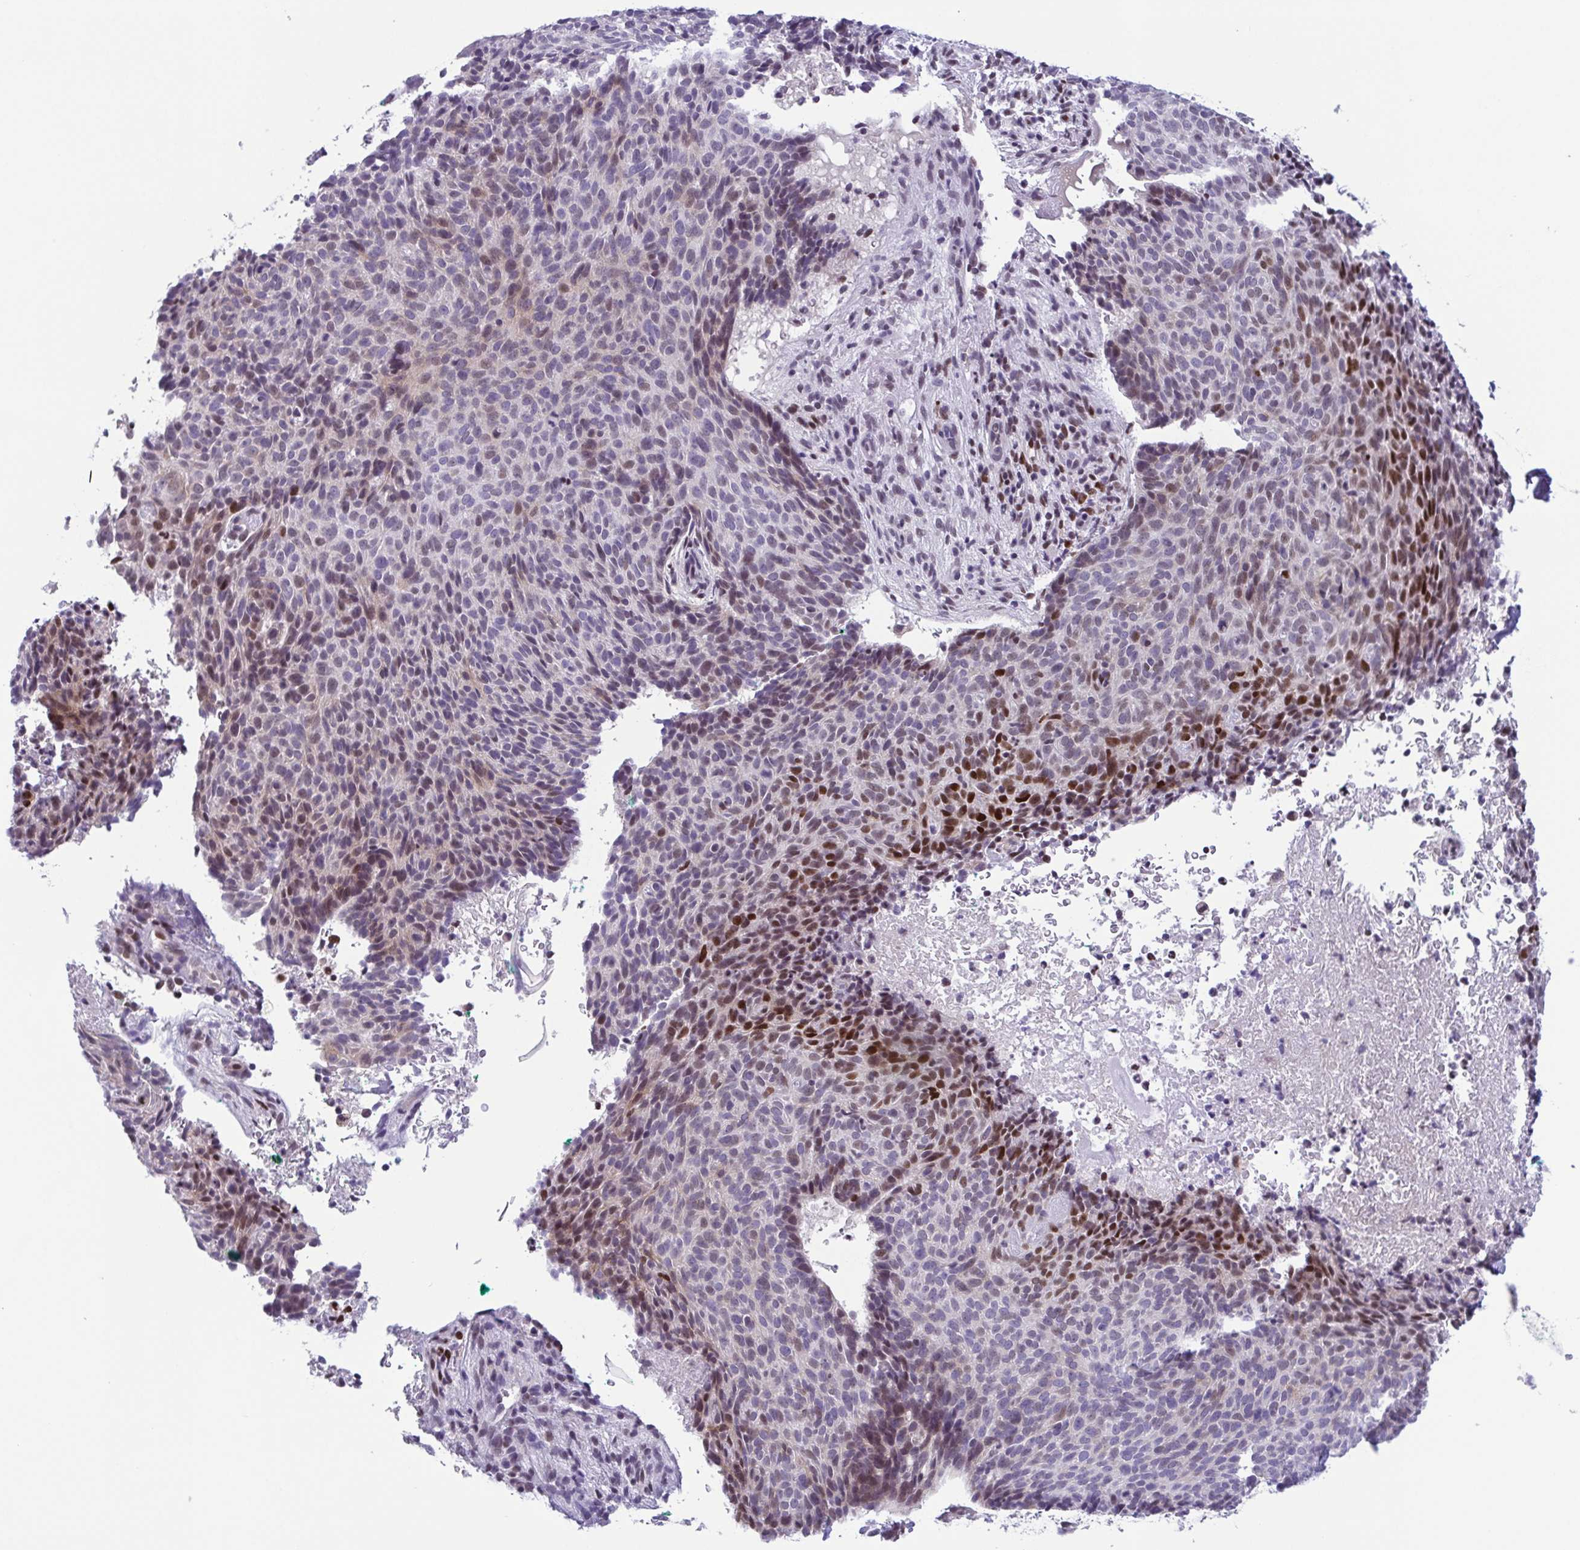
{"staining": {"intensity": "moderate", "quantity": "<25%", "location": "nuclear"}, "tissue": "skin cancer", "cell_type": "Tumor cells", "image_type": "cancer", "snomed": [{"axis": "morphology", "description": "Basal cell carcinoma"}, {"axis": "topography", "description": "Skin"}, {"axis": "topography", "description": "Skin of head"}], "caption": "This is an image of IHC staining of basal cell carcinoma (skin), which shows moderate positivity in the nuclear of tumor cells.", "gene": "IRF1", "patient": {"sex": "female", "age": 92}}